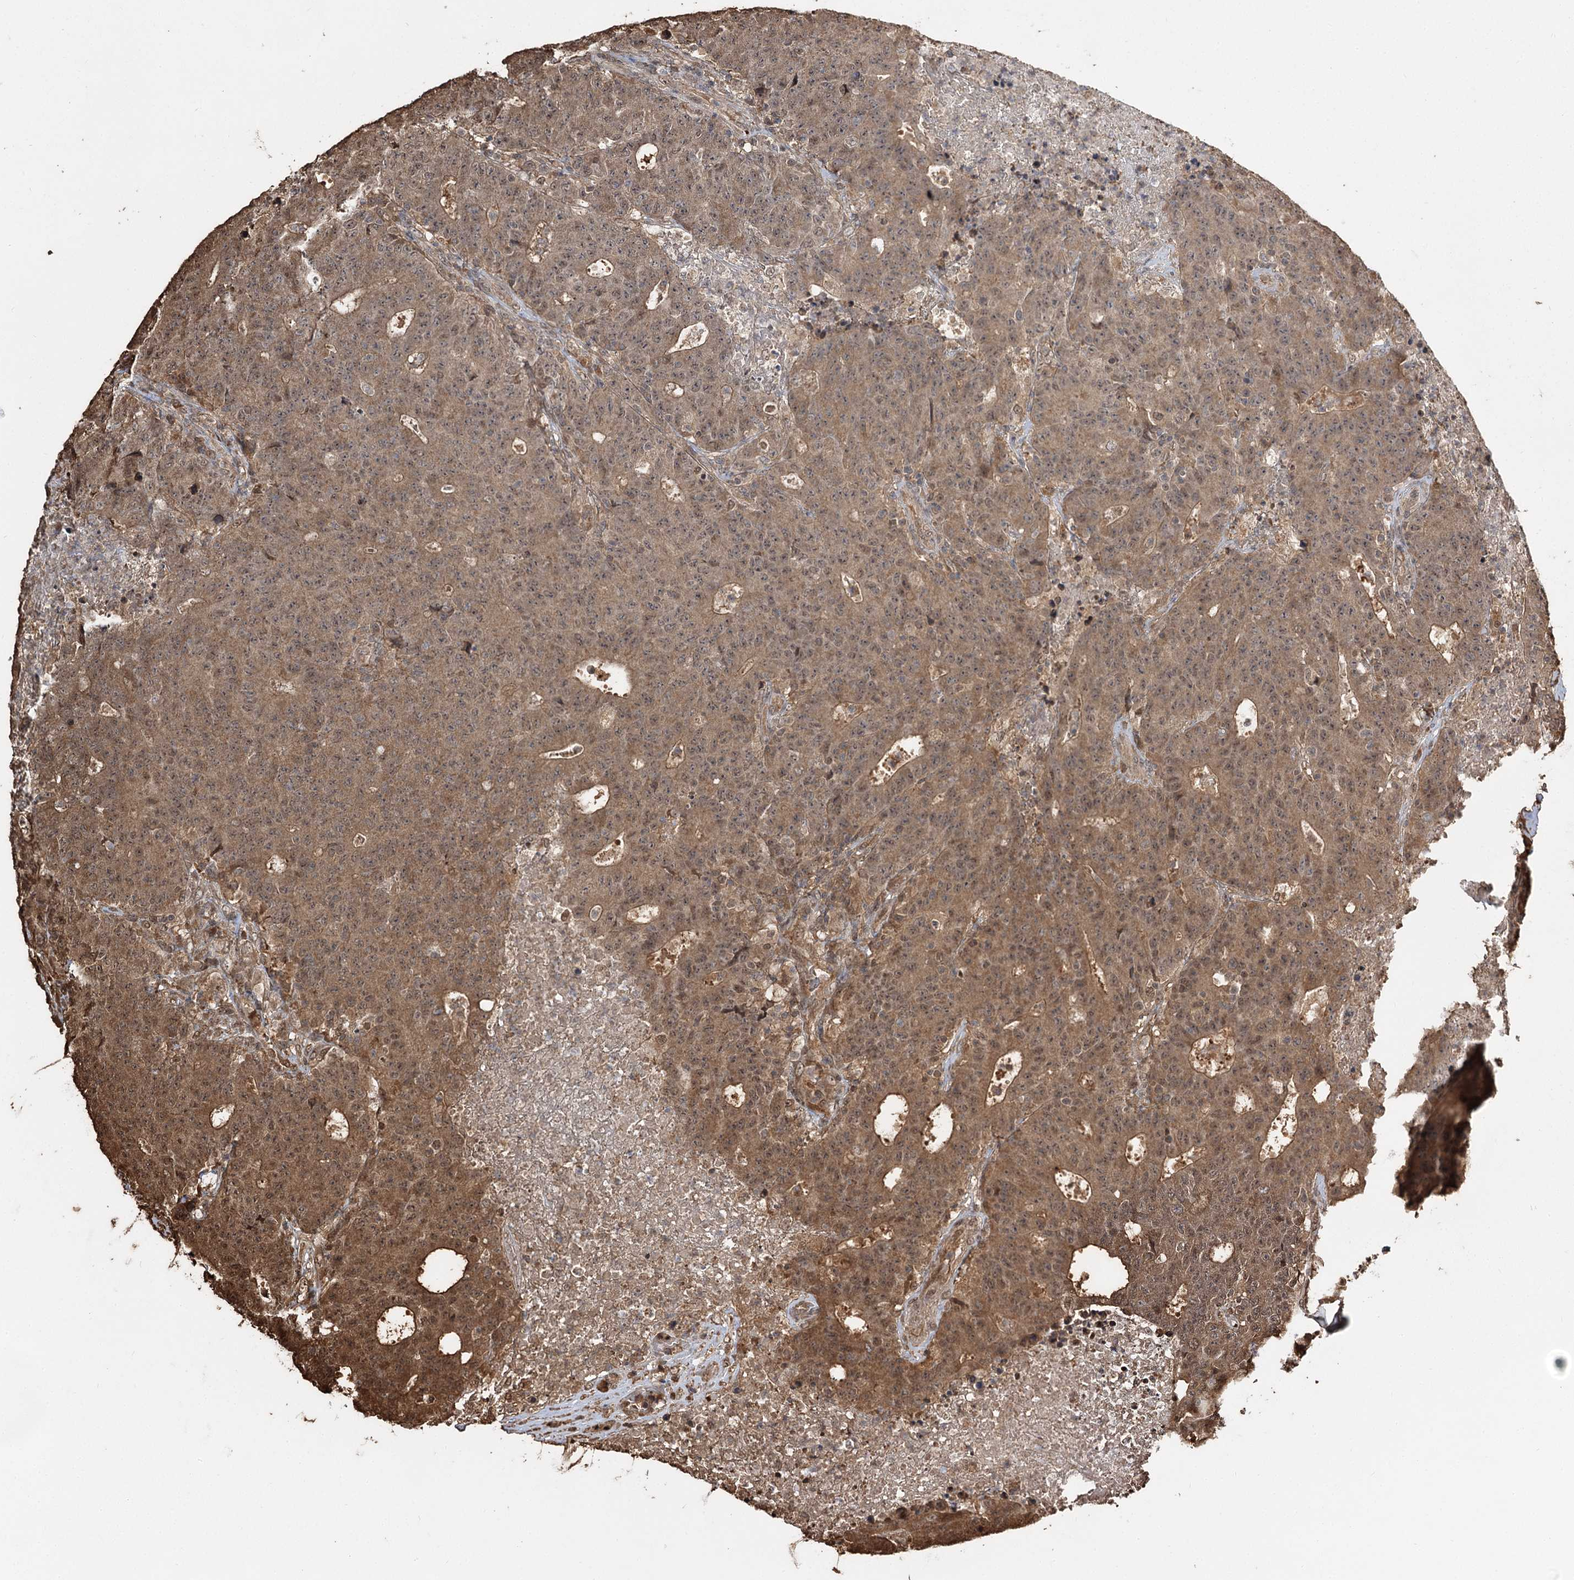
{"staining": {"intensity": "moderate", "quantity": ">75%", "location": "cytoplasmic/membranous,nuclear"}, "tissue": "colorectal cancer", "cell_type": "Tumor cells", "image_type": "cancer", "snomed": [{"axis": "morphology", "description": "Adenocarcinoma, NOS"}, {"axis": "topography", "description": "Colon"}], "caption": "This is a micrograph of immunohistochemistry (IHC) staining of colorectal adenocarcinoma, which shows moderate expression in the cytoplasmic/membranous and nuclear of tumor cells.", "gene": "PLCH1", "patient": {"sex": "female", "age": 75}}